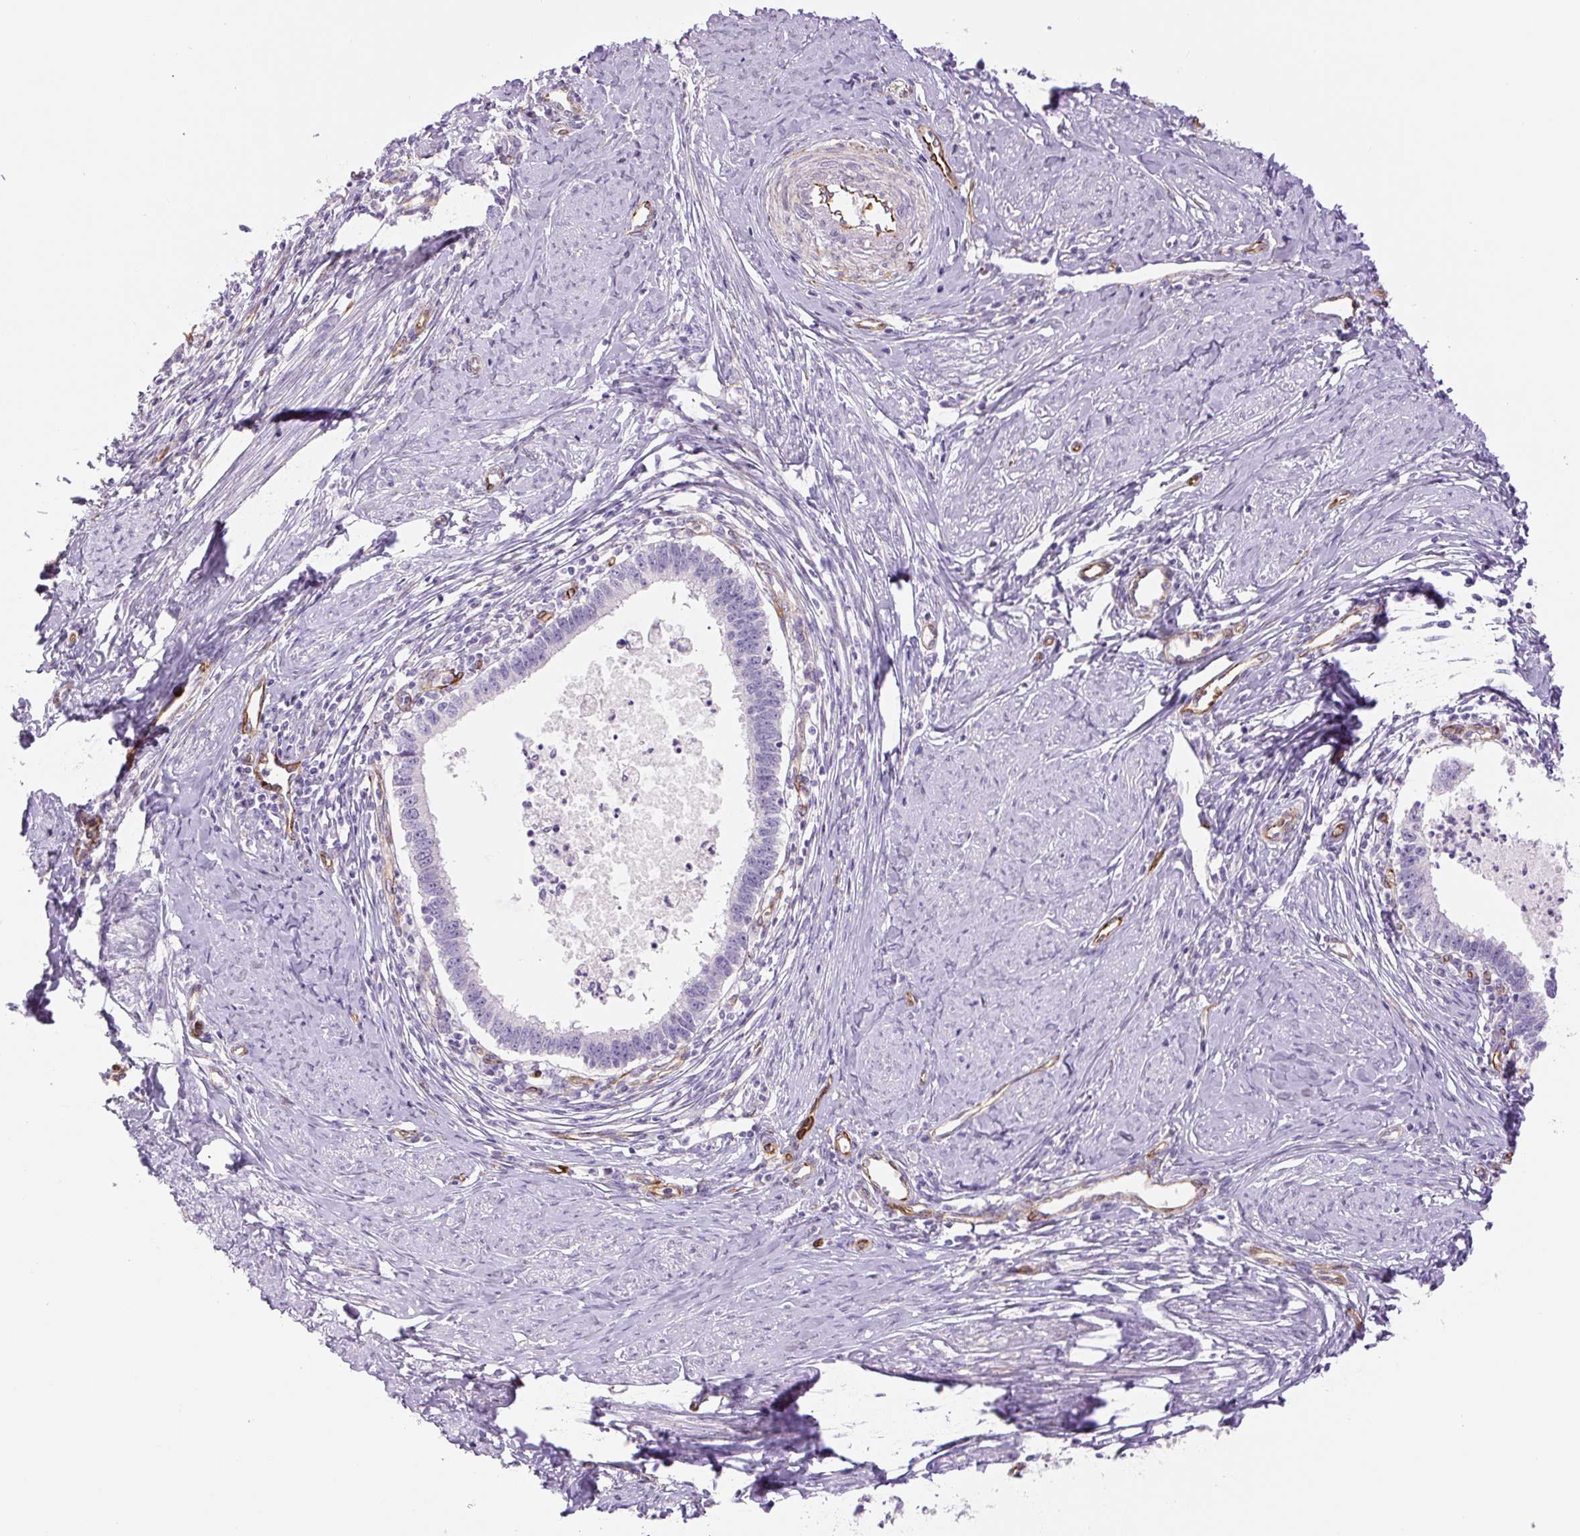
{"staining": {"intensity": "negative", "quantity": "none", "location": "none"}, "tissue": "cervical cancer", "cell_type": "Tumor cells", "image_type": "cancer", "snomed": [{"axis": "morphology", "description": "Adenocarcinoma, NOS"}, {"axis": "topography", "description": "Cervix"}], "caption": "The photomicrograph exhibits no staining of tumor cells in cervical cancer.", "gene": "NES", "patient": {"sex": "female", "age": 36}}